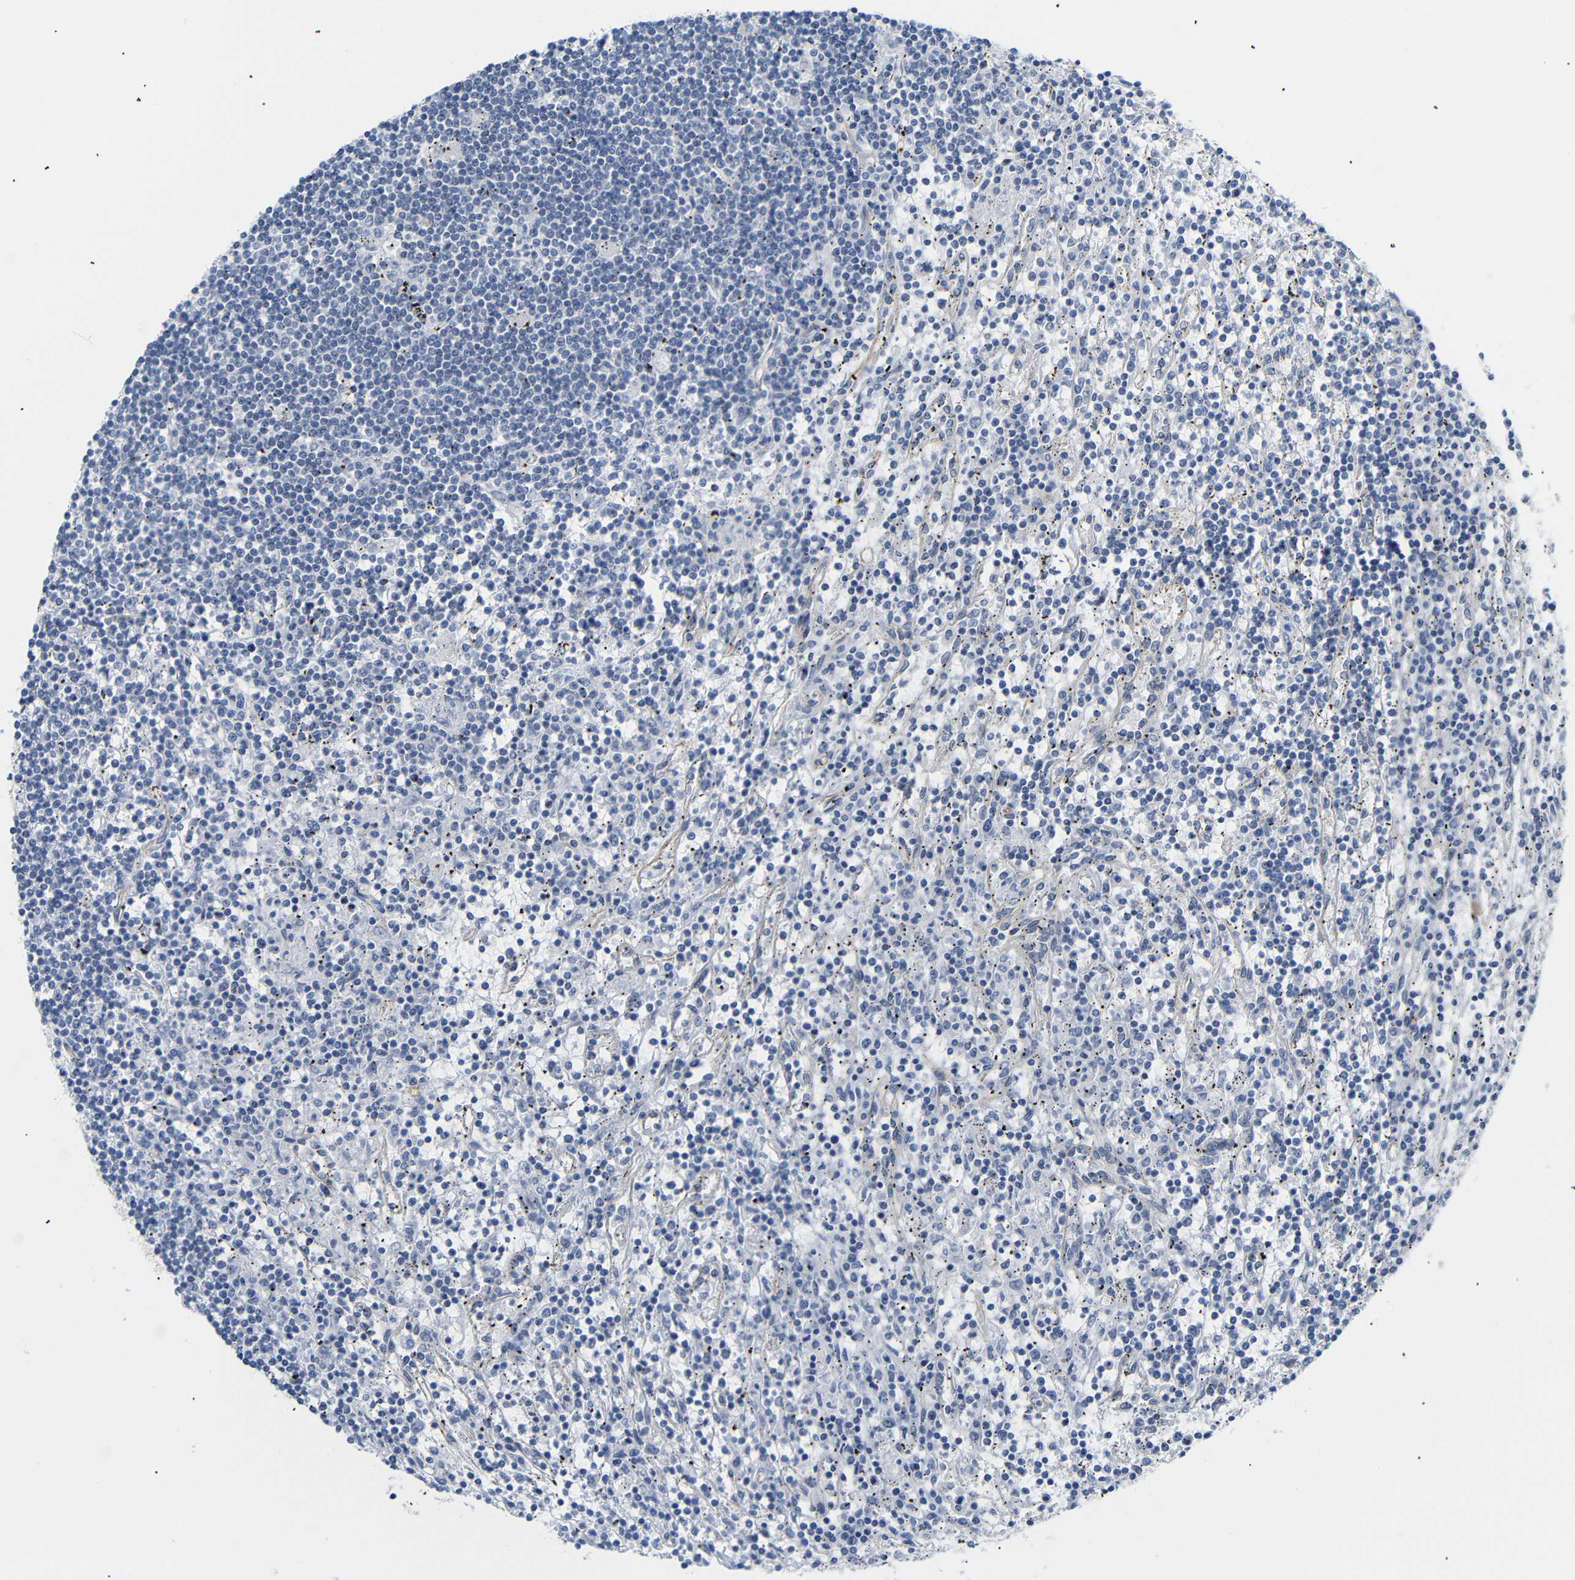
{"staining": {"intensity": "negative", "quantity": "none", "location": "none"}, "tissue": "lymphoma", "cell_type": "Tumor cells", "image_type": "cancer", "snomed": [{"axis": "morphology", "description": "Malignant lymphoma, non-Hodgkin's type, Low grade"}, {"axis": "topography", "description": "Spleen"}], "caption": "Tumor cells show no significant positivity in low-grade malignant lymphoma, non-Hodgkin's type.", "gene": "STMN3", "patient": {"sex": "male", "age": 76}}